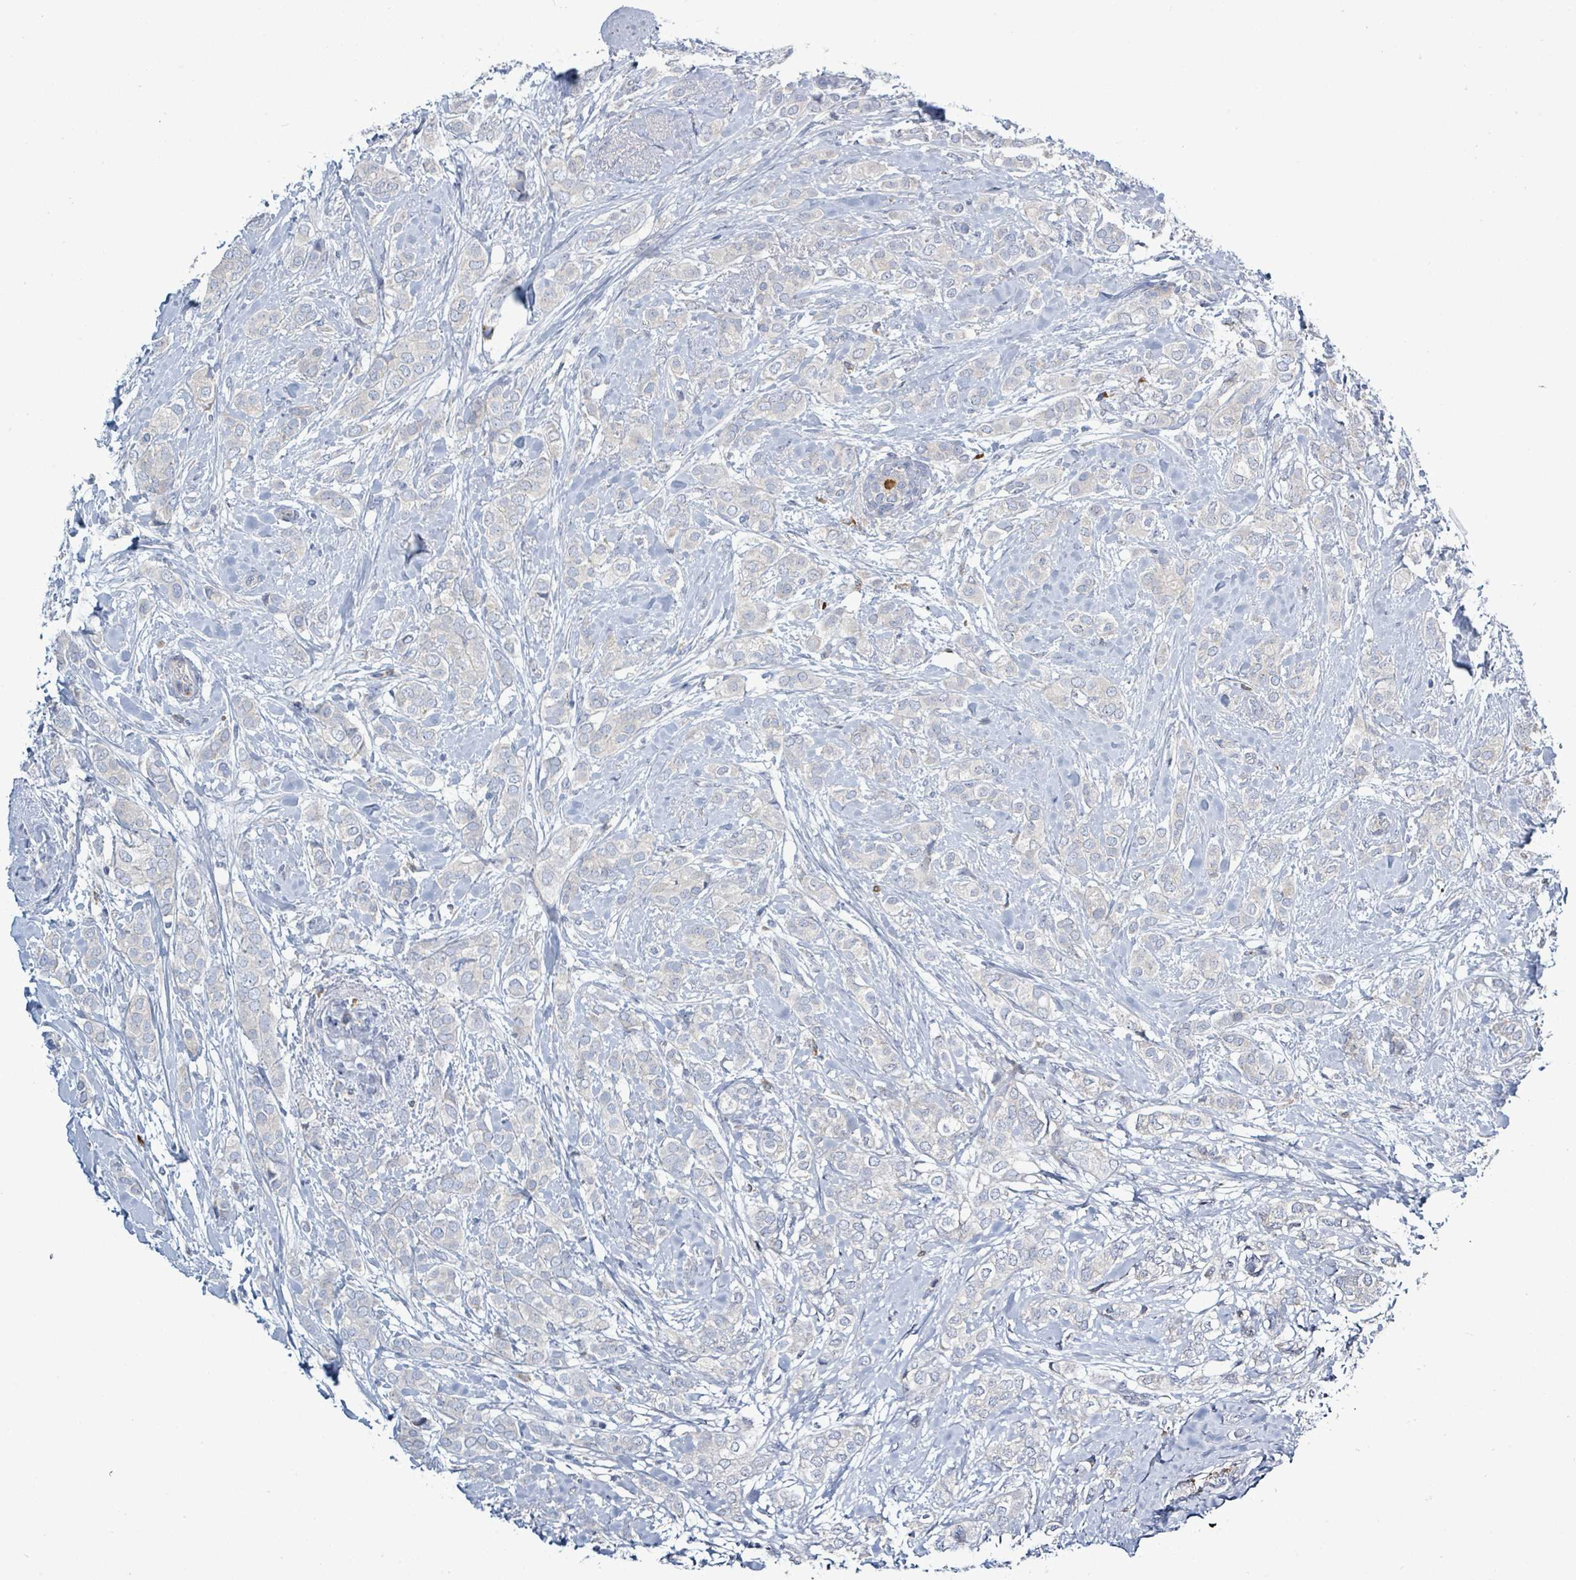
{"staining": {"intensity": "negative", "quantity": "none", "location": "none"}, "tissue": "breast cancer", "cell_type": "Tumor cells", "image_type": "cancer", "snomed": [{"axis": "morphology", "description": "Duct carcinoma"}, {"axis": "topography", "description": "Breast"}], "caption": "Immunohistochemistry photomicrograph of neoplastic tissue: human intraductal carcinoma (breast) stained with DAB displays no significant protein staining in tumor cells. (Immunohistochemistry (ihc), brightfield microscopy, high magnification).", "gene": "SIRPB1", "patient": {"sex": "female", "age": 73}}